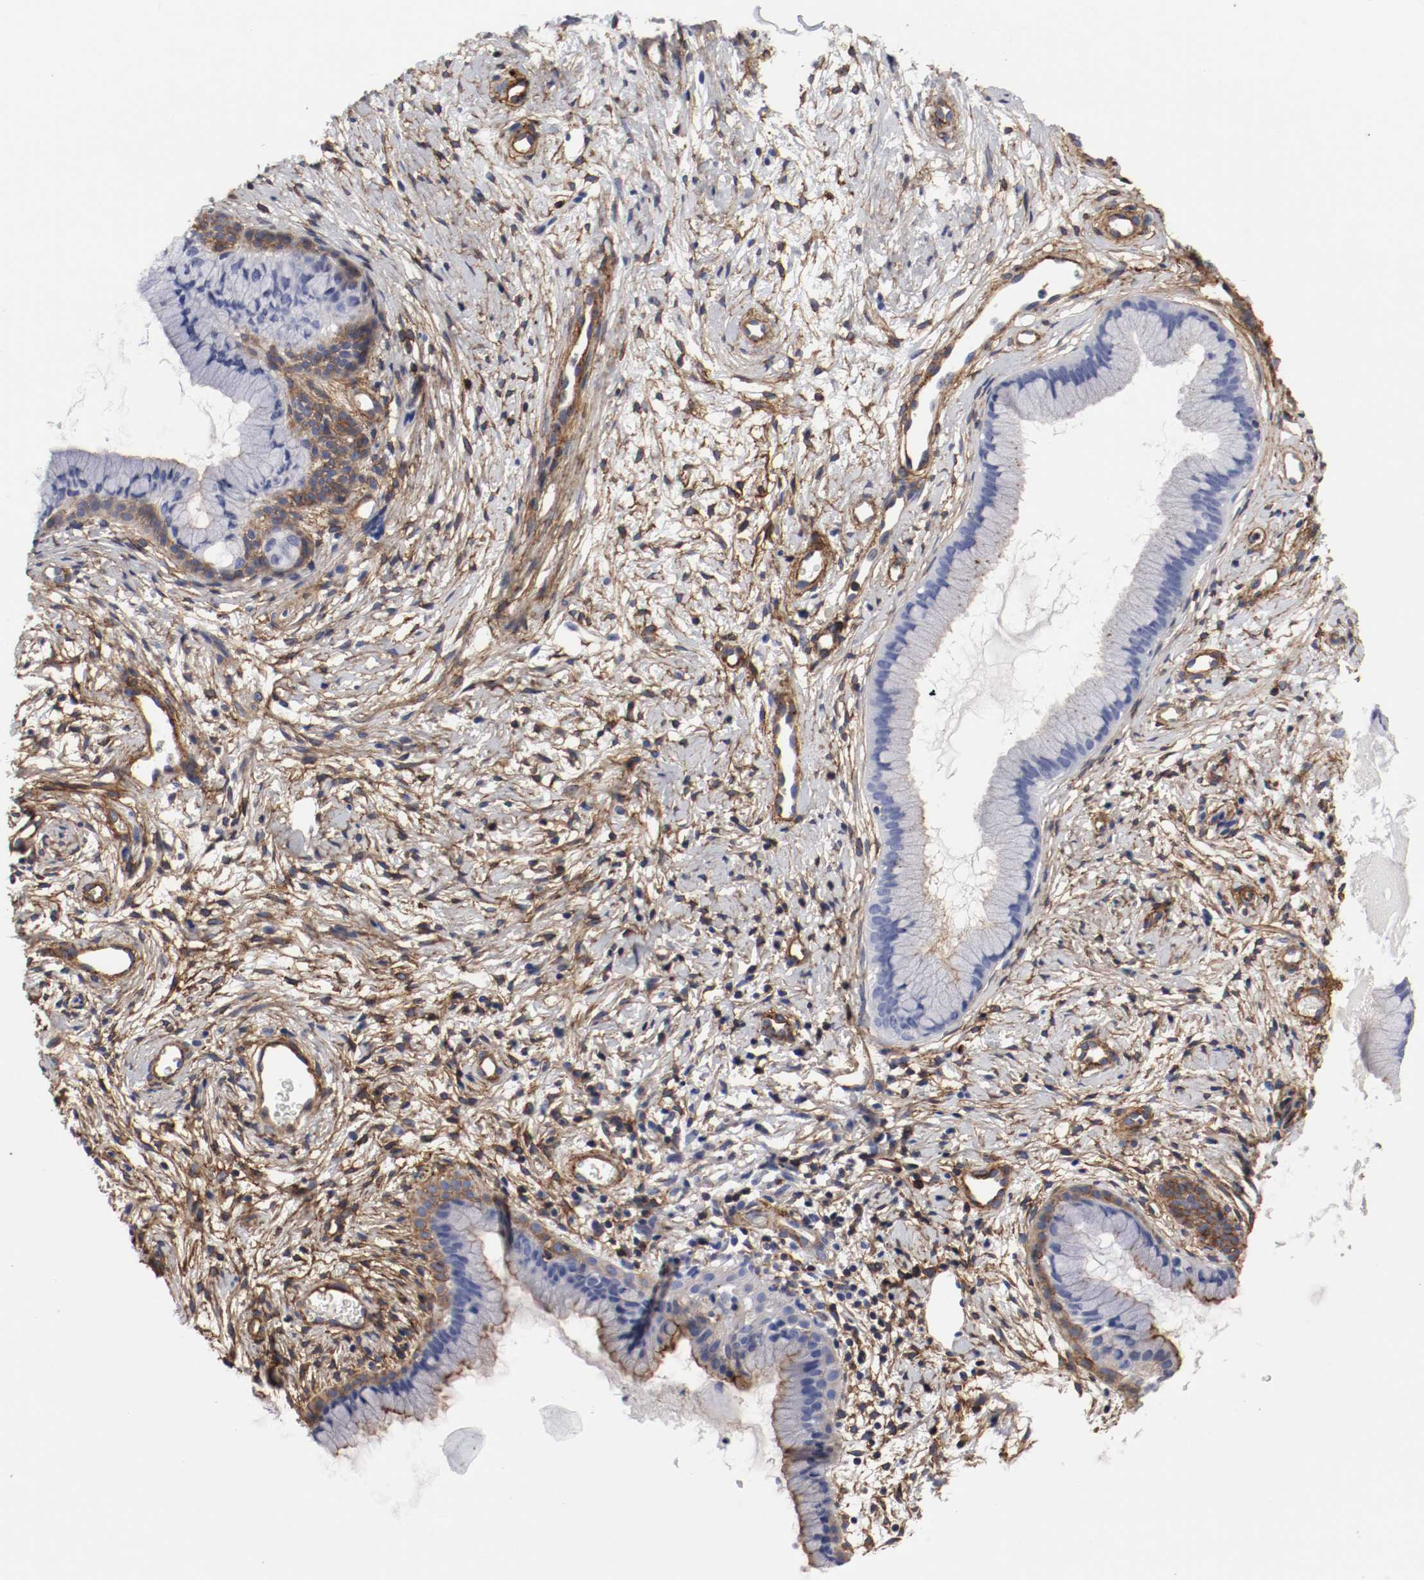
{"staining": {"intensity": "moderate", "quantity": "25%-75%", "location": "cytoplasmic/membranous"}, "tissue": "cervix", "cell_type": "Glandular cells", "image_type": "normal", "snomed": [{"axis": "morphology", "description": "Normal tissue, NOS"}, {"axis": "topography", "description": "Cervix"}], "caption": "Glandular cells show moderate cytoplasmic/membranous expression in approximately 25%-75% of cells in normal cervix.", "gene": "IFITM1", "patient": {"sex": "female", "age": 39}}